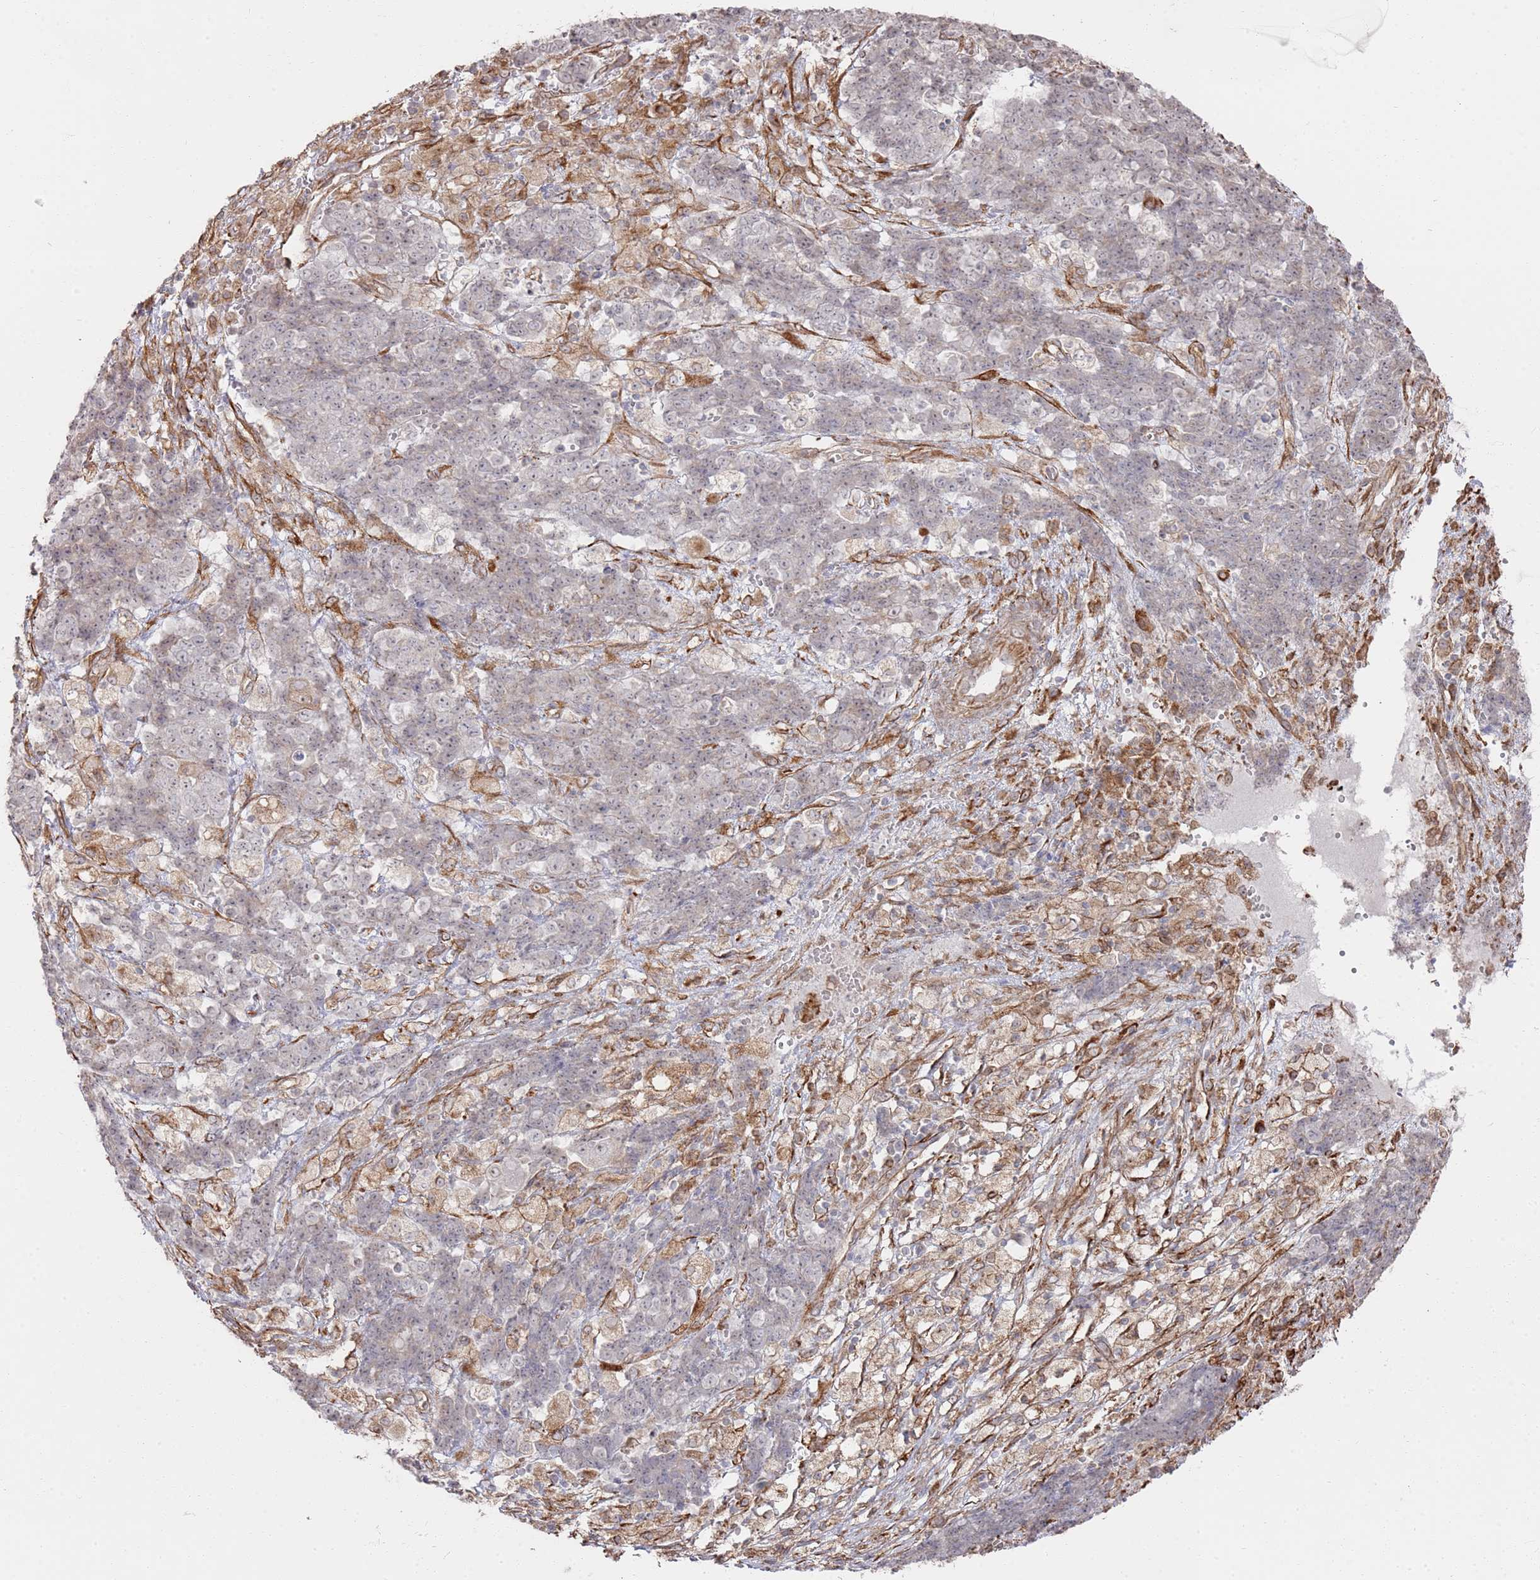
{"staining": {"intensity": "weak", "quantity": "<25%", "location": "nuclear"}, "tissue": "ovarian cancer", "cell_type": "Tumor cells", "image_type": "cancer", "snomed": [{"axis": "morphology", "description": "Carcinoma, endometroid"}, {"axis": "topography", "description": "Ovary"}], "caption": "DAB immunohistochemical staining of human endometroid carcinoma (ovarian) exhibits no significant positivity in tumor cells.", "gene": "PHF21A", "patient": {"sex": "female", "age": 42}}